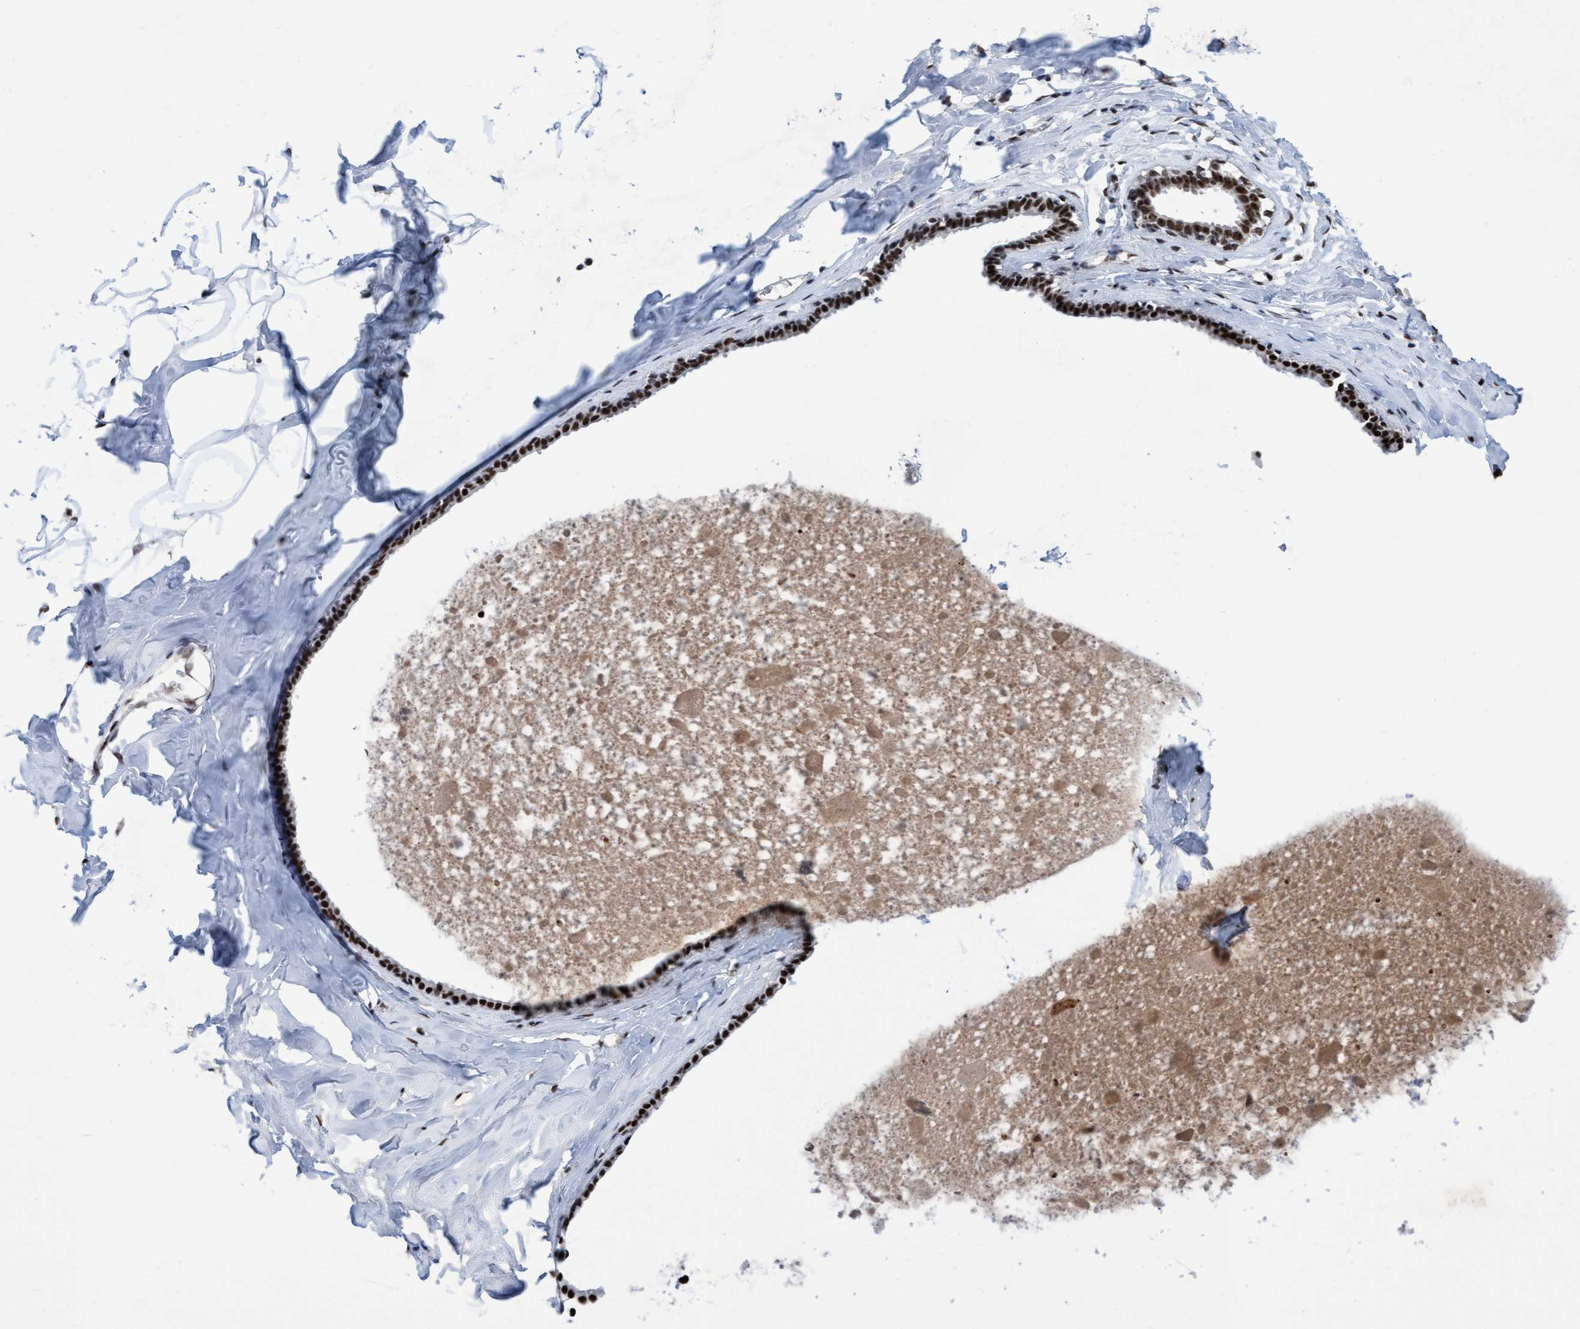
{"staining": {"intensity": "strong", "quantity": ">75%", "location": "nuclear"}, "tissue": "adipose tissue", "cell_type": "Adipocytes", "image_type": "normal", "snomed": [{"axis": "morphology", "description": "Normal tissue, NOS"}, {"axis": "morphology", "description": "Fibrosis, NOS"}, {"axis": "topography", "description": "Breast"}, {"axis": "topography", "description": "Adipose tissue"}], "caption": "Protein staining of unremarkable adipose tissue reveals strong nuclear expression in about >75% of adipocytes. Nuclei are stained in blue.", "gene": "EFCAB10", "patient": {"sex": "female", "age": 39}}